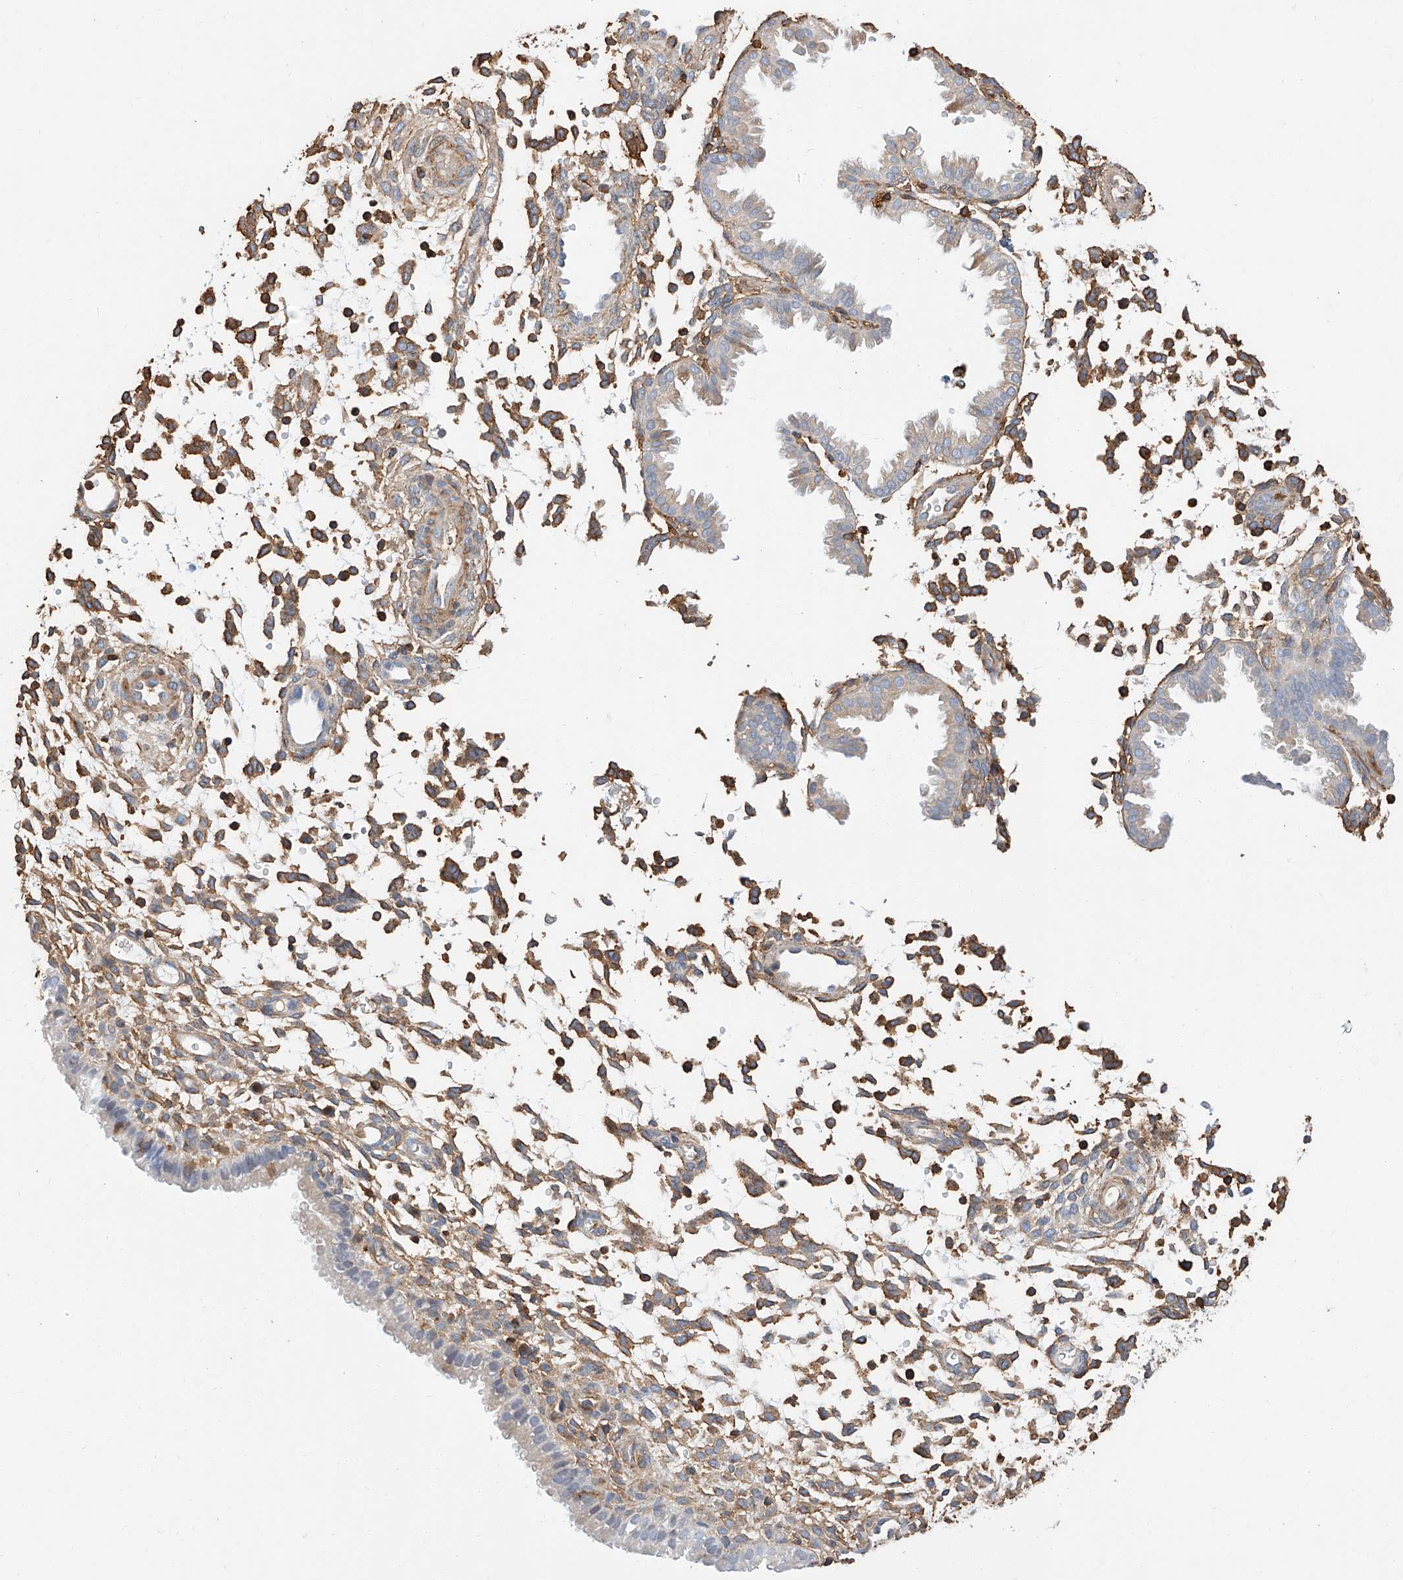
{"staining": {"intensity": "moderate", "quantity": ">75%", "location": "cytoplasmic/membranous"}, "tissue": "endometrium", "cell_type": "Cells in endometrial stroma", "image_type": "normal", "snomed": [{"axis": "morphology", "description": "Normal tissue, NOS"}, {"axis": "topography", "description": "Endometrium"}], "caption": "Immunohistochemistry (DAB) staining of benign human endometrium exhibits moderate cytoplasmic/membranous protein expression in about >75% of cells in endometrial stroma. The protein is shown in brown color, while the nuclei are stained blue.", "gene": "WFS1", "patient": {"sex": "female", "age": 33}}